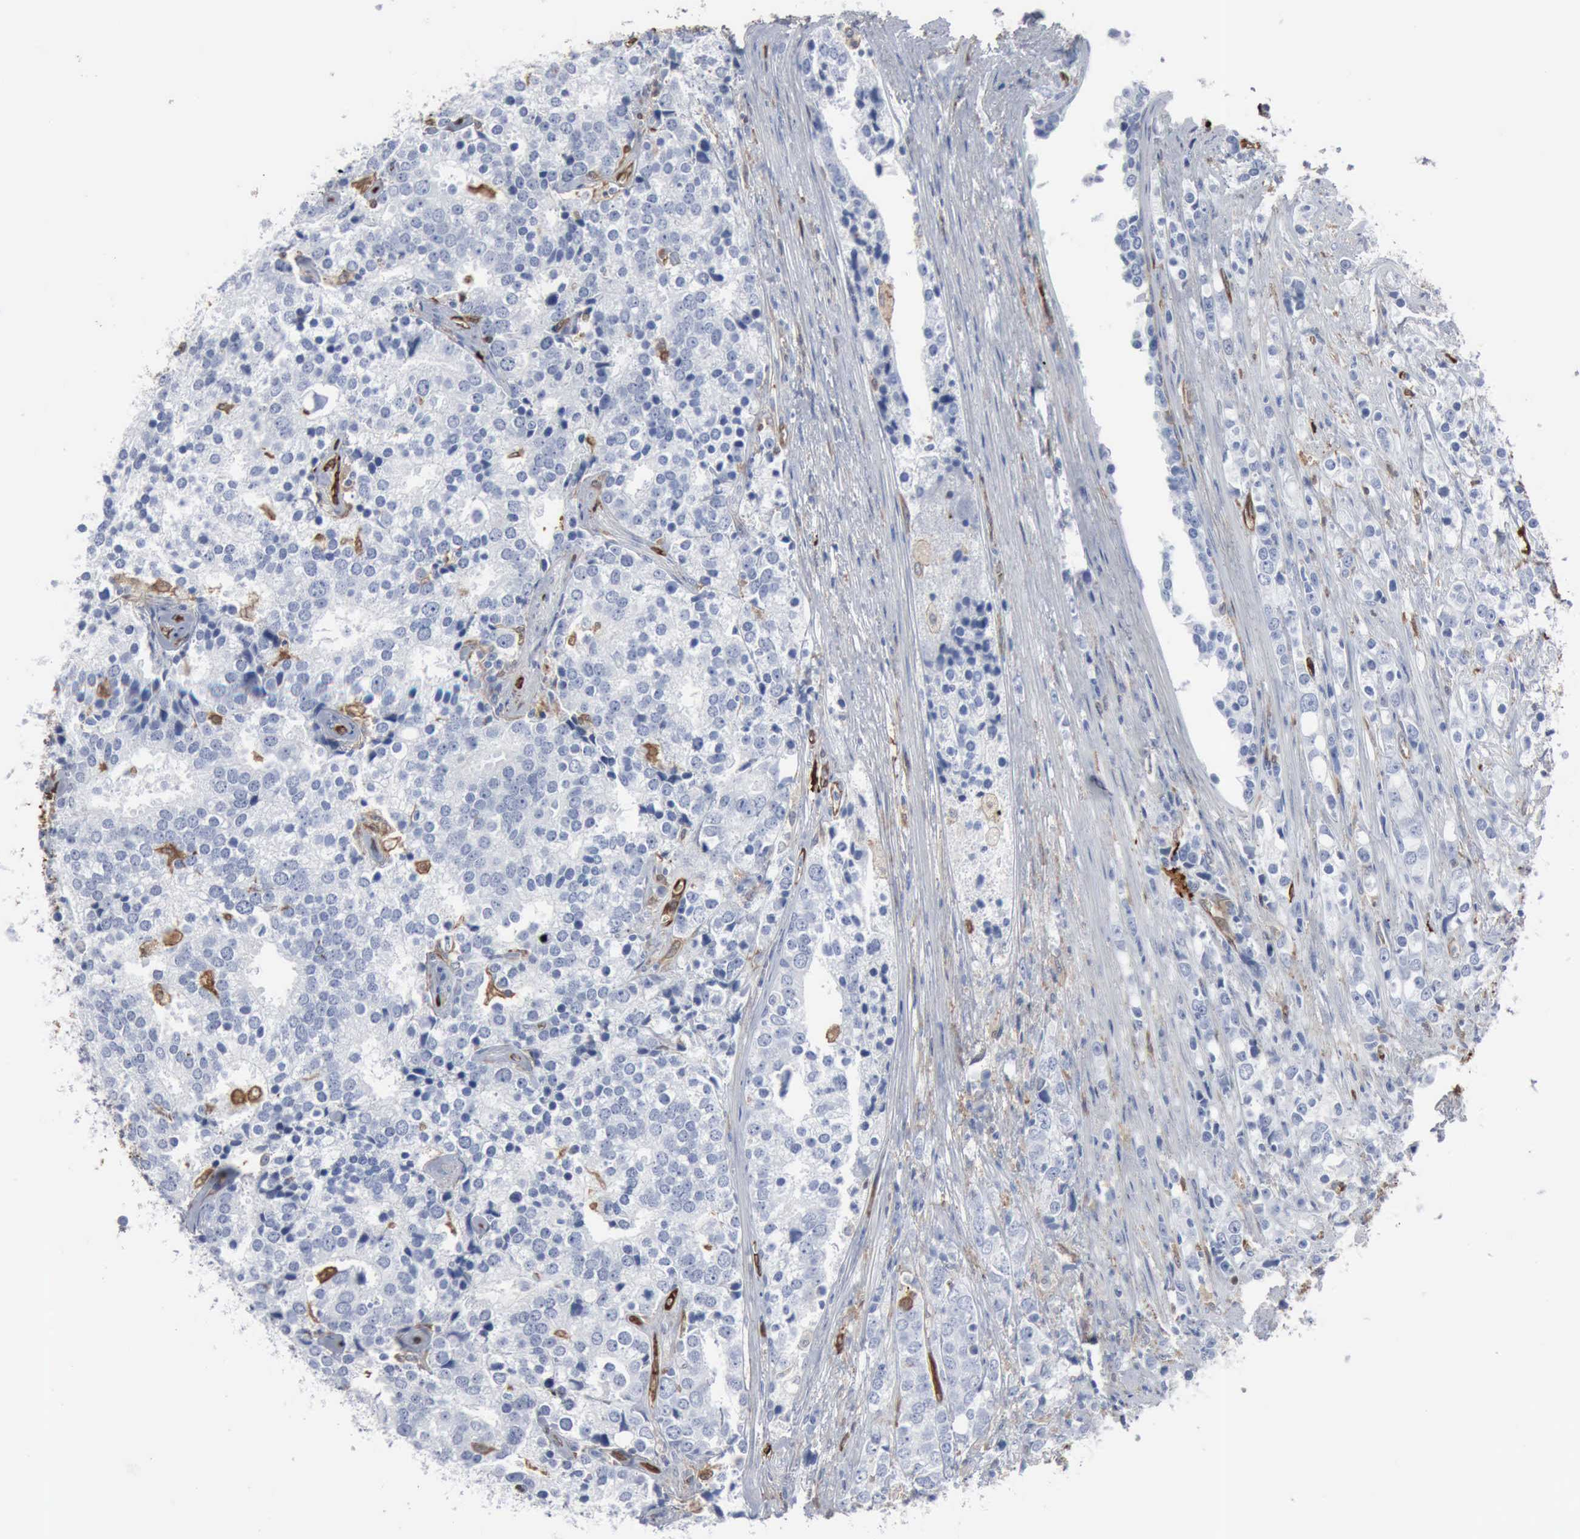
{"staining": {"intensity": "negative", "quantity": "none", "location": "none"}, "tissue": "prostate cancer", "cell_type": "Tumor cells", "image_type": "cancer", "snomed": [{"axis": "morphology", "description": "Adenocarcinoma, High grade"}, {"axis": "topography", "description": "Prostate"}], "caption": "Protein analysis of high-grade adenocarcinoma (prostate) exhibits no significant positivity in tumor cells.", "gene": "FSCN1", "patient": {"sex": "male", "age": 71}}